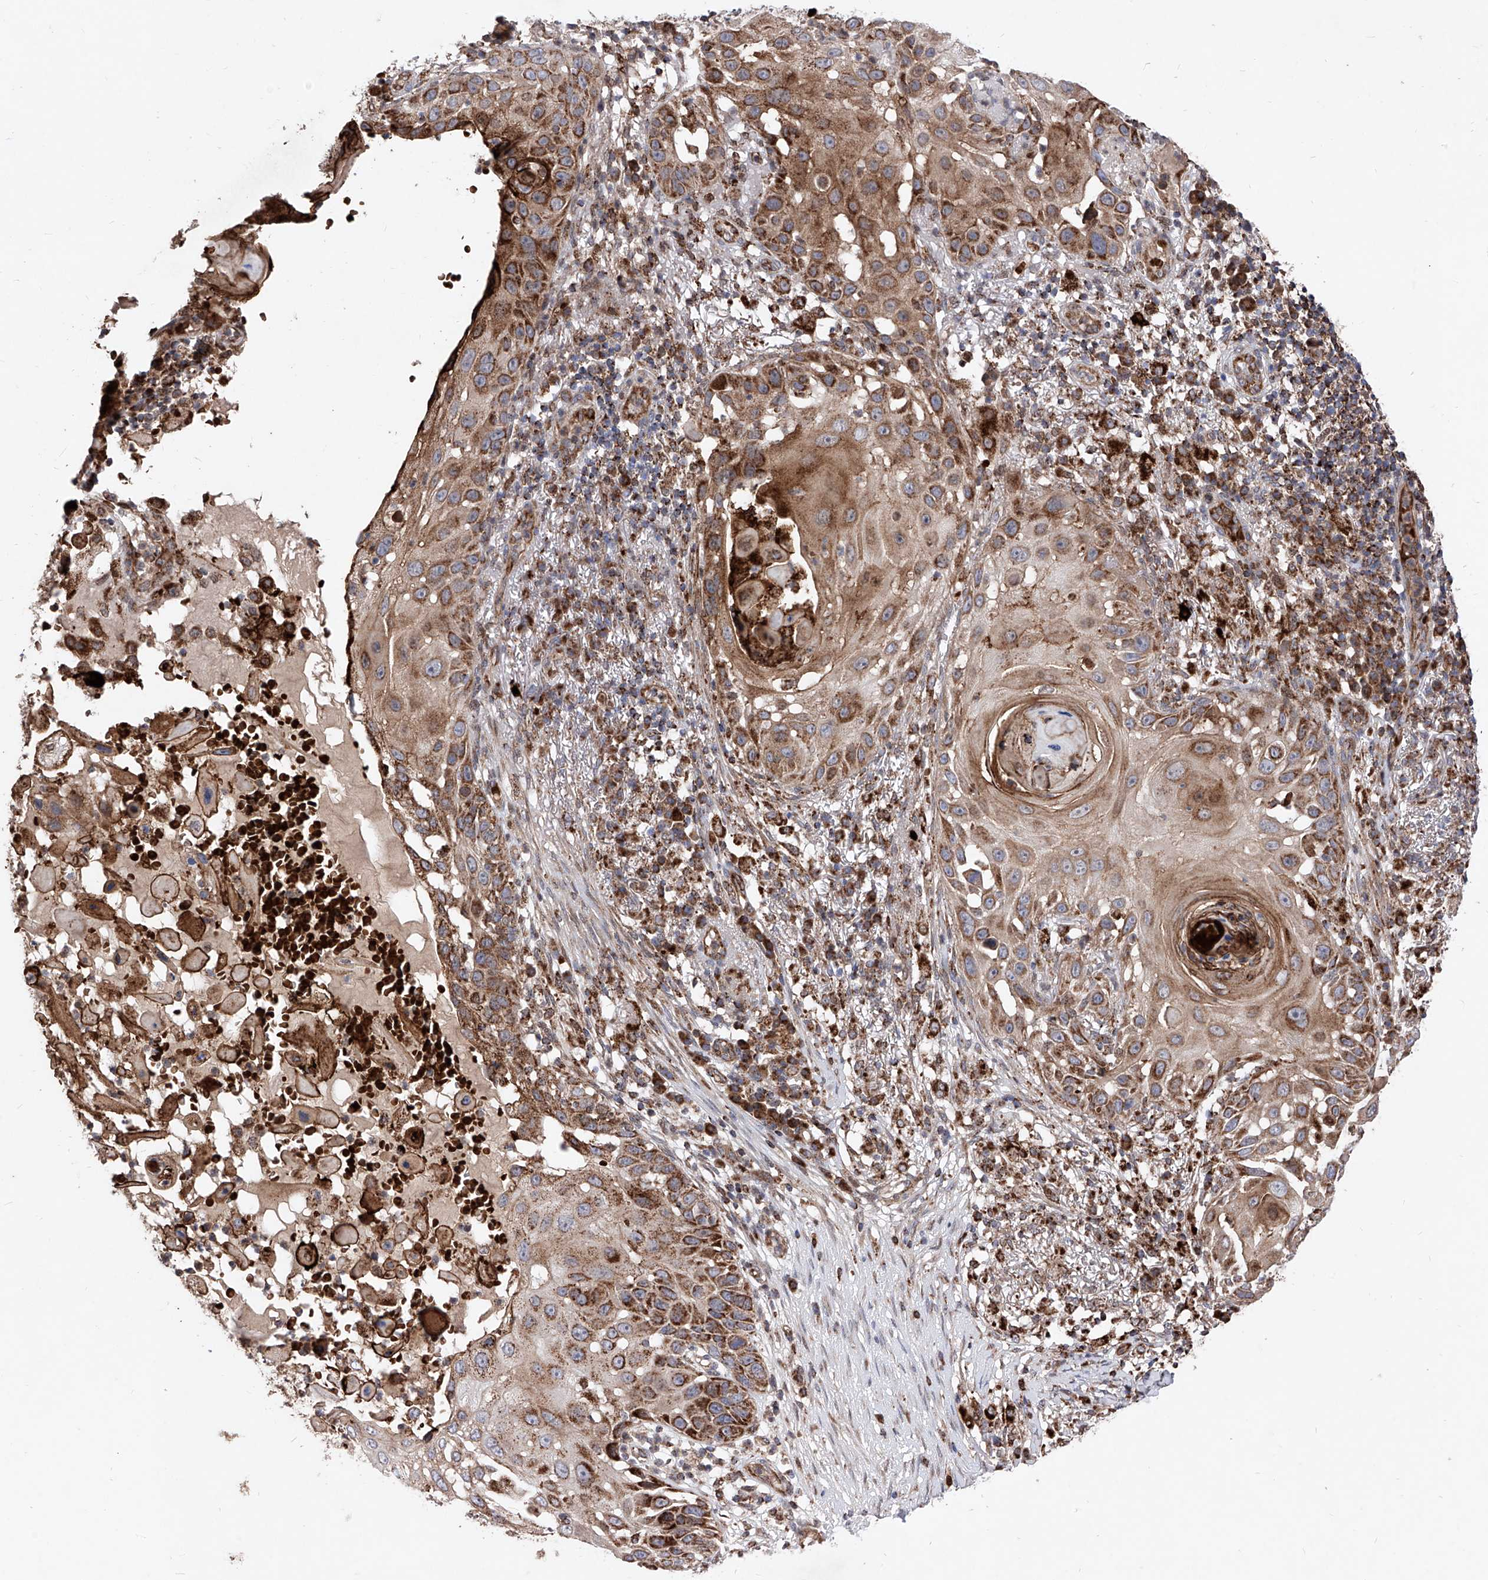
{"staining": {"intensity": "strong", "quantity": ">75%", "location": "cytoplasmic/membranous"}, "tissue": "skin cancer", "cell_type": "Tumor cells", "image_type": "cancer", "snomed": [{"axis": "morphology", "description": "Squamous cell carcinoma, NOS"}, {"axis": "topography", "description": "Skin"}], "caption": "High-power microscopy captured an immunohistochemistry (IHC) photomicrograph of squamous cell carcinoma (skin), revealing strong cytoplasmic/membranous positivity in about >75% of tumor cells. The staining was performed using DAB, with brown indicating positive protein expression. Nuclei are stained blue with hematoxylin.", "gene": "SEMA6A", "patient": {"sex": "female", "age": 44}}